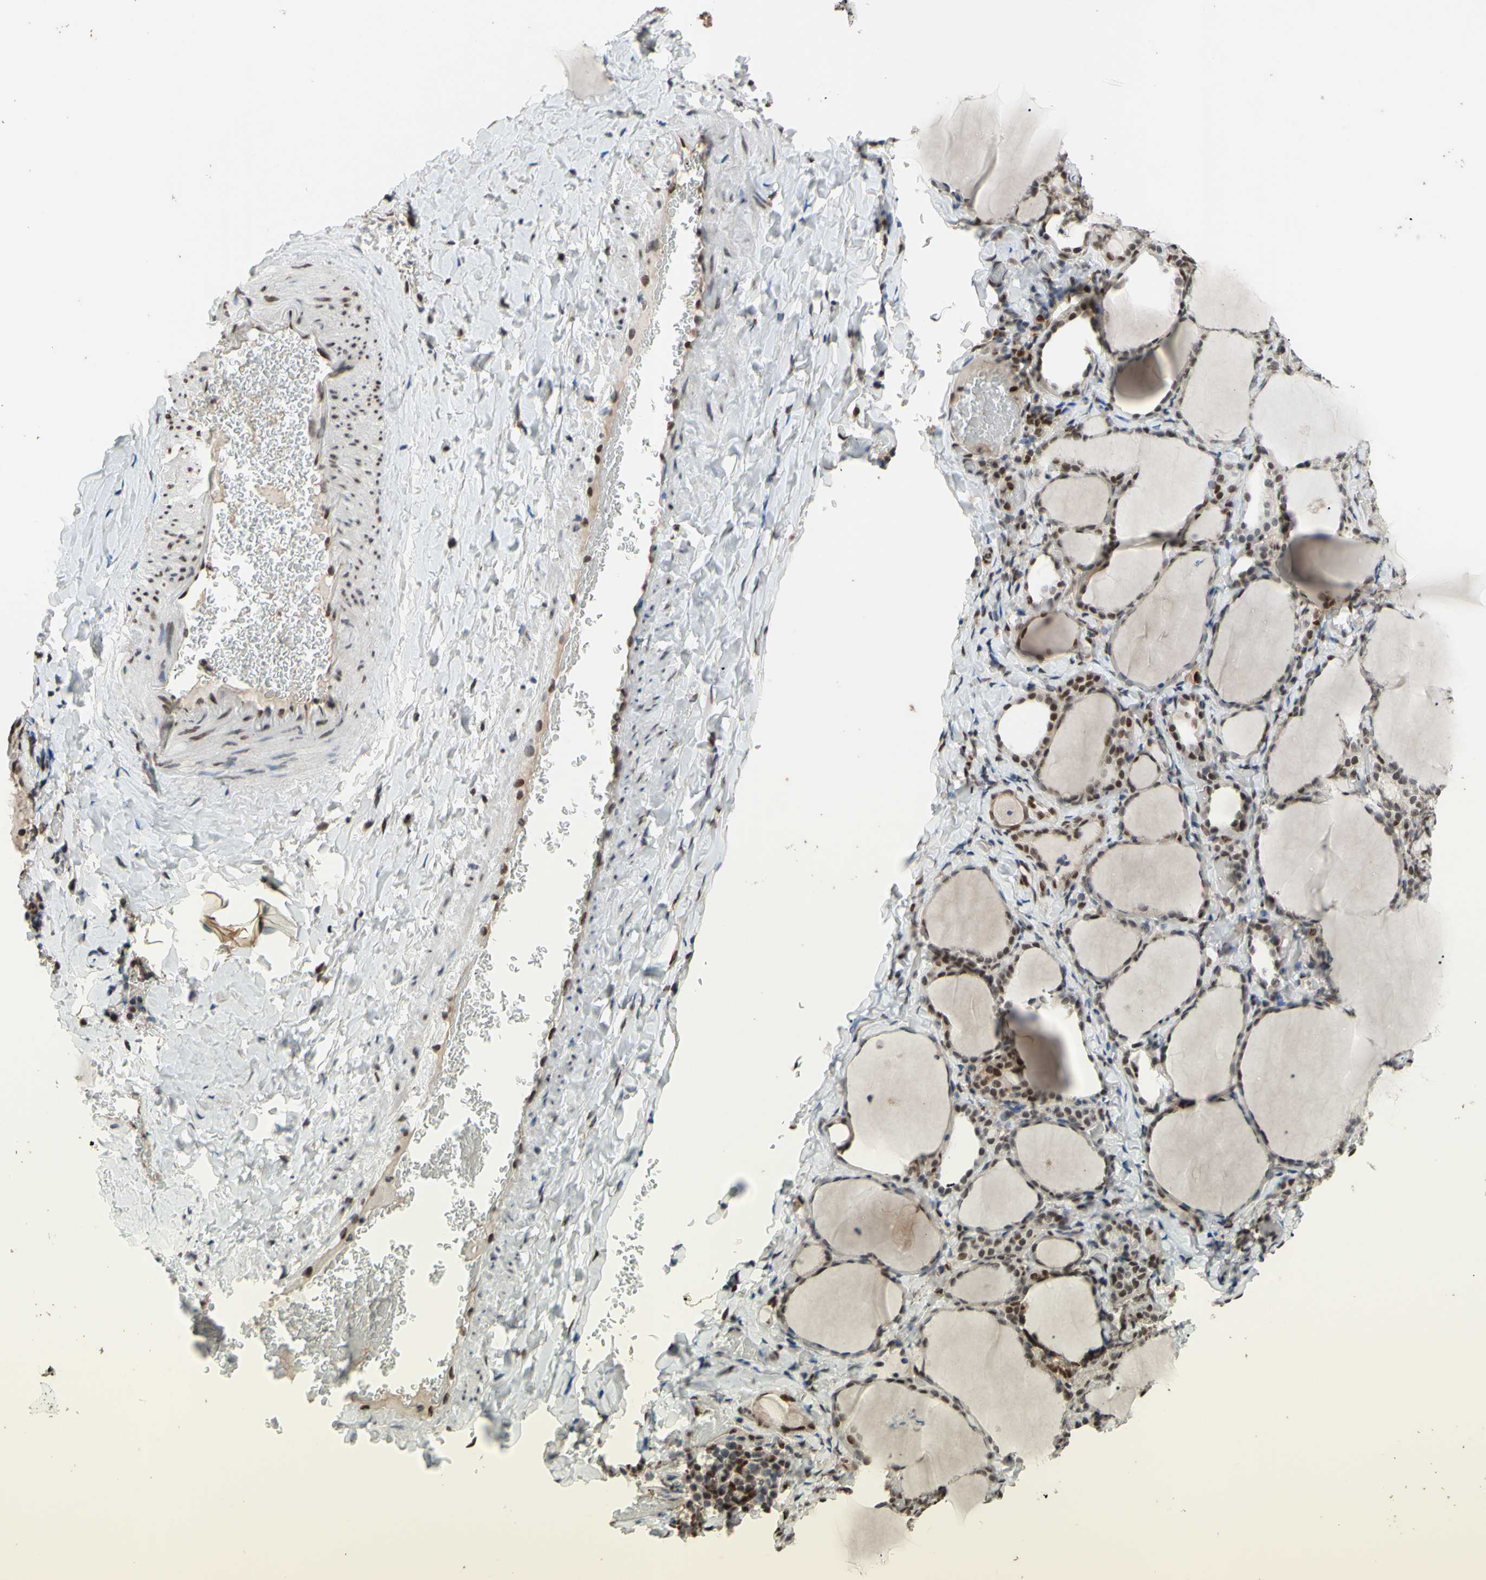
{"staining": {"intensity": "moderate", "quantity": ">75%", "location": "nuclear"}, "tissue": "thyroid gland", "cell_type": "Glandular cells", "image_type": "normal", "snomed": [{"axis": "morphology", "description": "Normal tissue, NOS"}, {"axis": "morphology", "description": "Papillary adenocarcinoma, NOS"}, {"axis": "topography", "description": "Thyroid gland"}], "caption": "IHC histopathology image of normal thyroid gland: thyroid gland stained using IHC exhibits medium levels of moderate protein expression localized specifically in the nuclear of glandular cells, appearing as a nuclear brown color.", "gene": "FKBP5", "patient": {"sex": "female", "age": 30}}